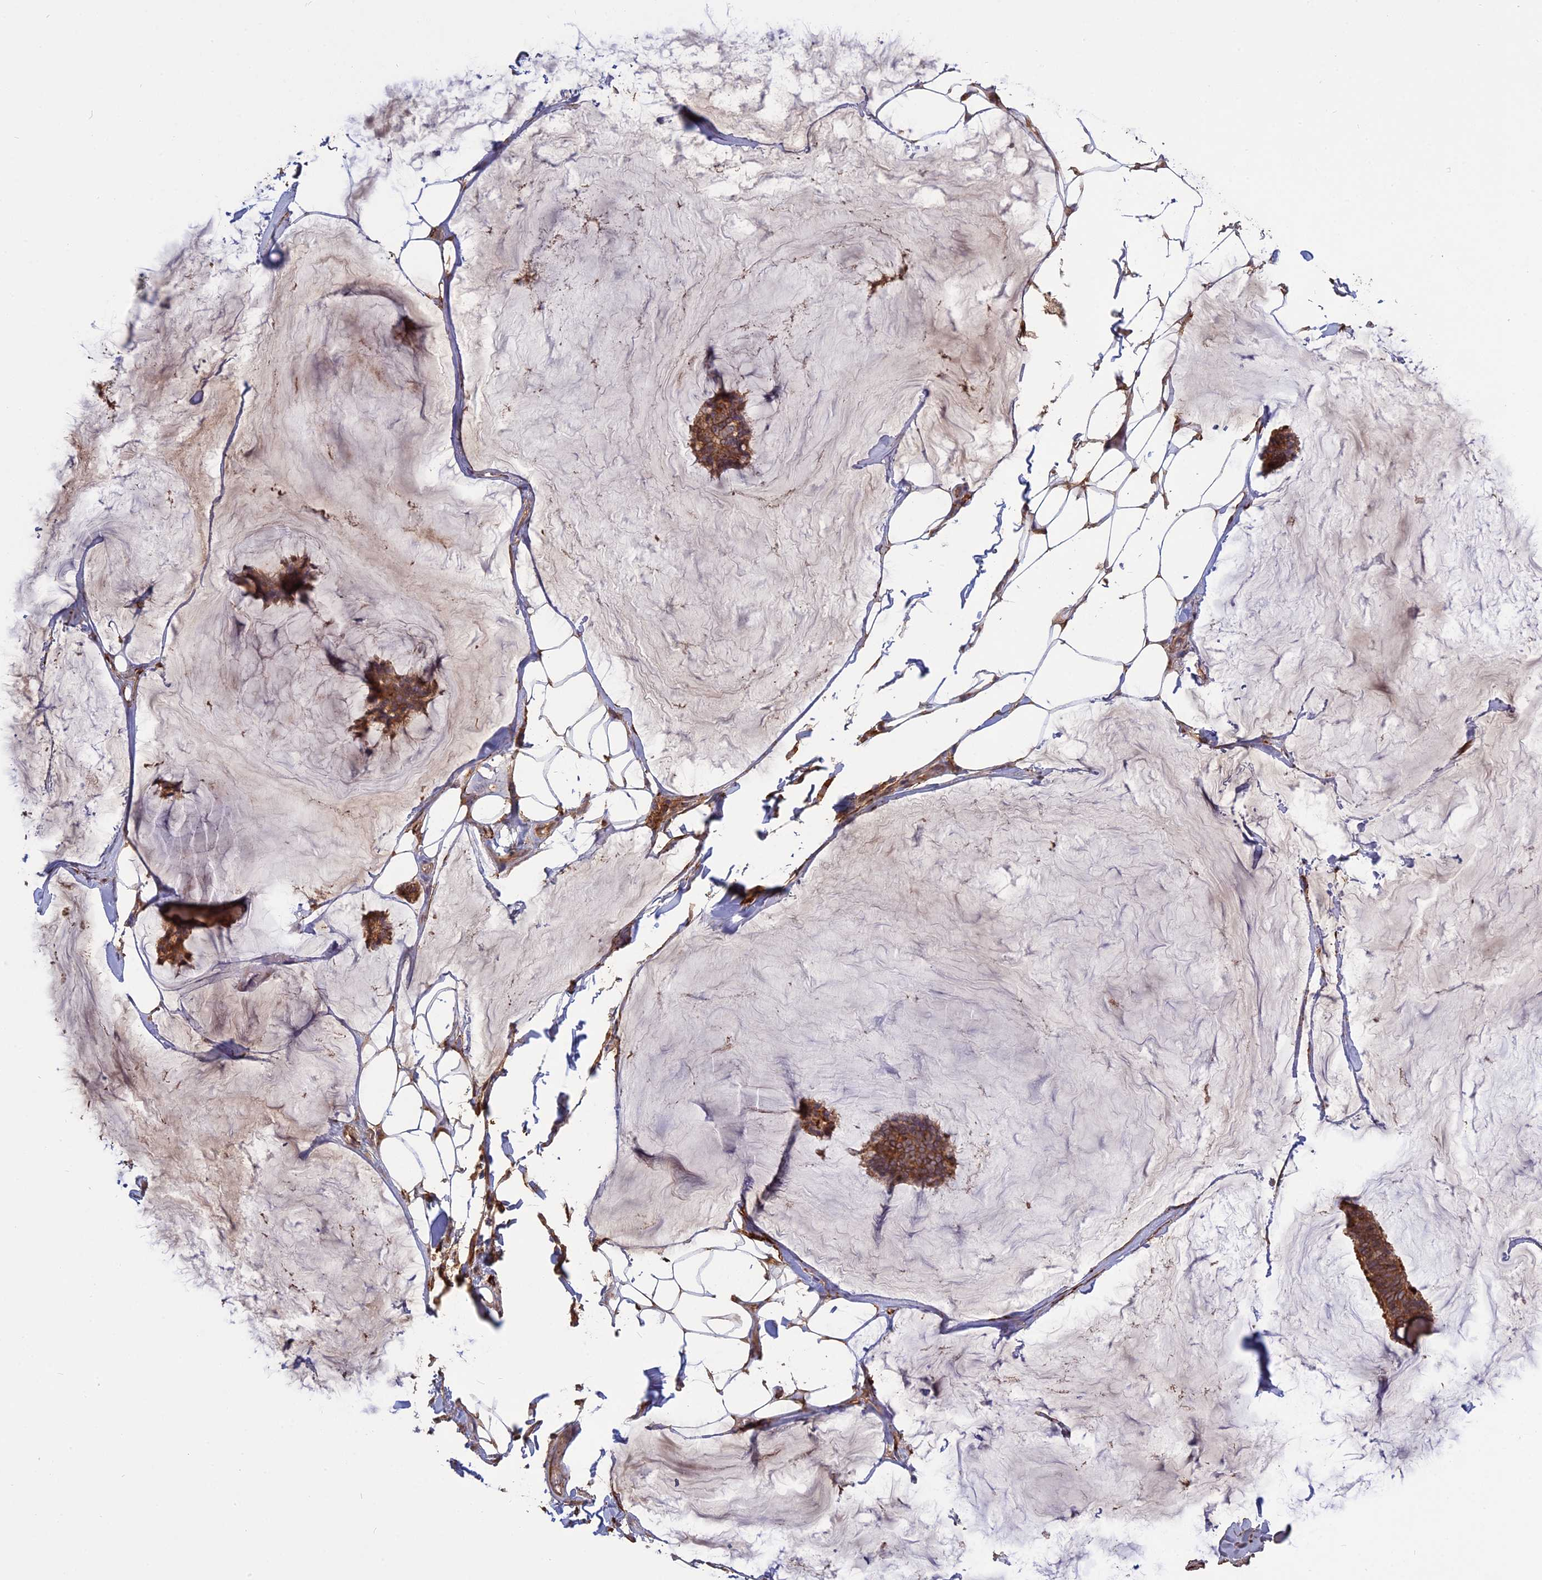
{"staining": {"intensity": "moderate", "quantity": ">75%", "location": "cytoplasmic/membranous"}, "tissue": "breast cancer", "cell_type": "Tumor cells", "image_type": "cancer", "snomed": [{"axis": "morphology", "description": "Duct carcinoma"}, {"axis": "topography", "description": "Breast"}], "caption": "Human breast cancer (infiltrating ductal carcinoma) stained for a protein (brown) exhibits moderate cytoplasmic/membranous positive staining in about >75% of tumor cells.", "gene": "PPIC", "patient": {"sex": "female", "age": 93}}